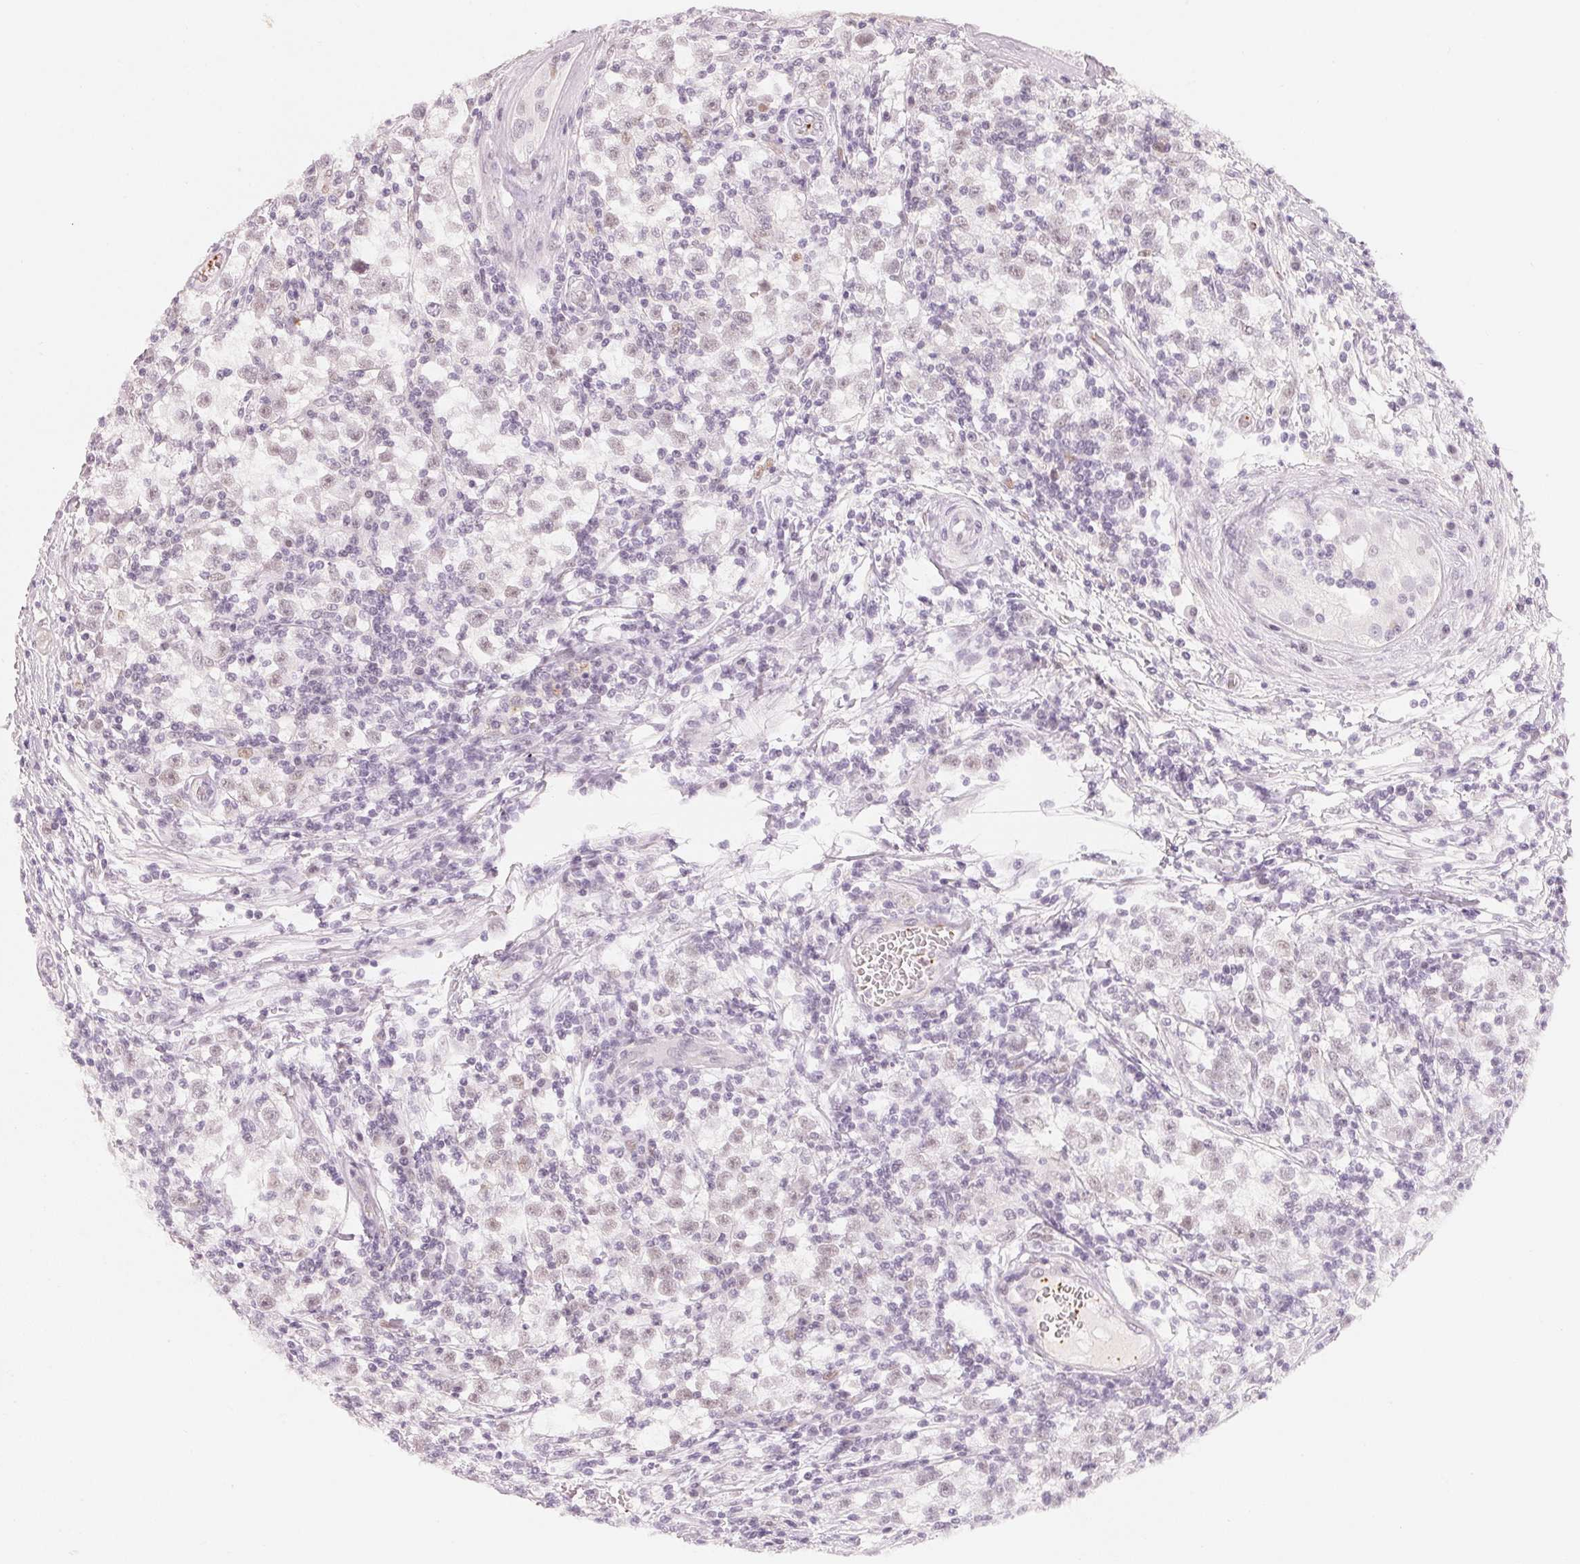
{"staining": {"intensity": "negative", "quantity": "none", "location": "none"}, "tissue": "testis cancer", "cell_type": "Tumor cells", "image_type": "cancer", "snomed": [{"axis": "morphology", "description": "Seminoma, NOS"}, {"axis": "topography", "description": "Testis"}], "caption": "IHC of human testis cancer demonstrates no staining in tumor cells.", "gene": "ARHGAP22", "patient": {"sex": "male", "age": 31}}